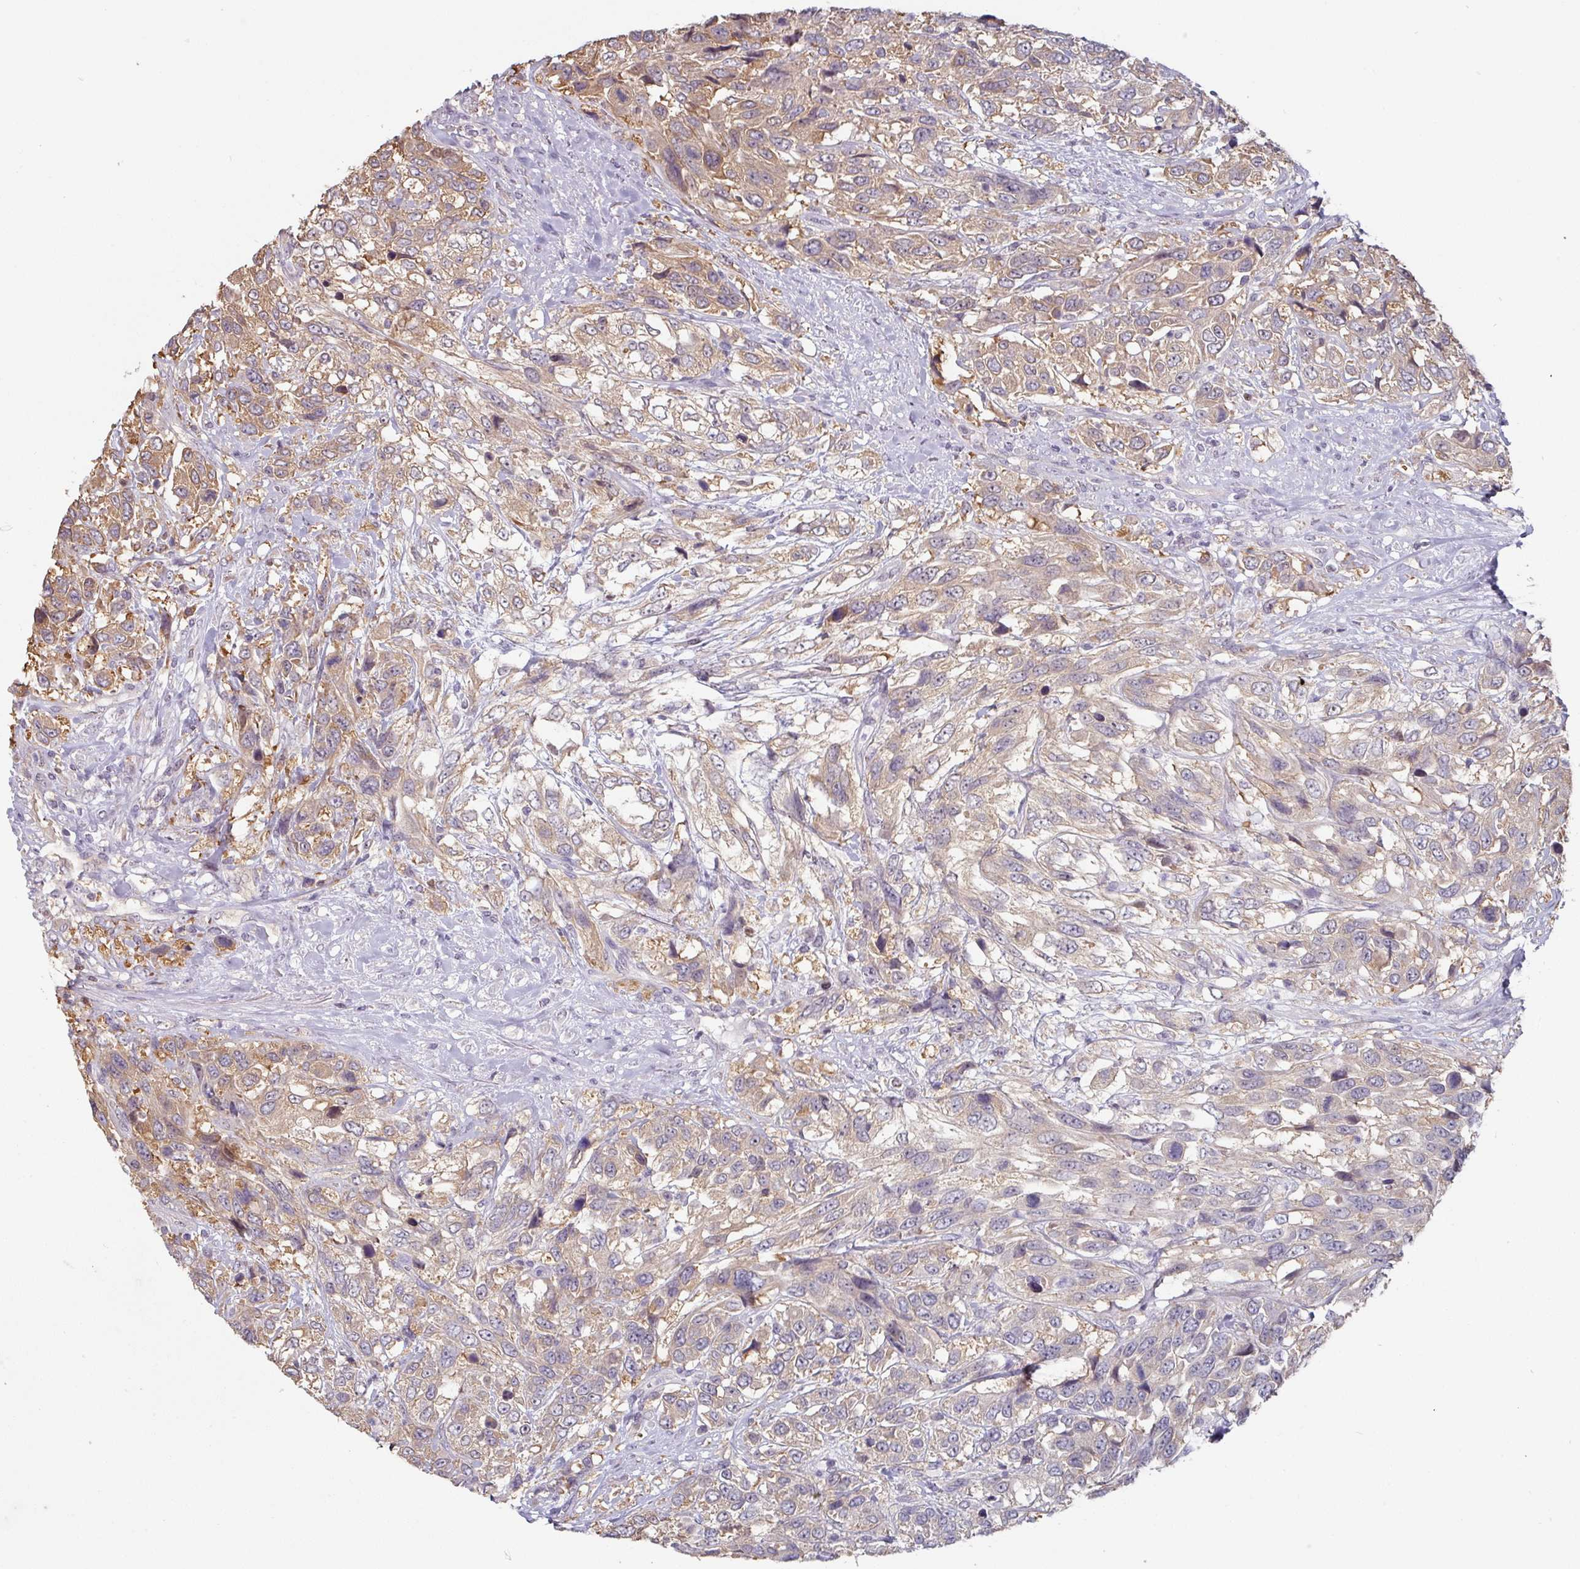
{"staining": {"intensity": "moderate", "quantity": ">75%", "location": "cytoplasmic/membranous"}, "tissue": "urothelial cancer", "cell_type": "Tumor cells", "image_type": "cancer", "snomed": [{"axis": "morphology", "description": "Urothelial carcinoma, High grade"}, {"axis": "topography", "description": "Urinary bladder"}], "caption": "A micrograph of urothelial carcinoma (high-grade) stained for a protein shows moderate cytoplasmic/membranous brown staining in tumor cells.", "gene": "ZBTB6", "patient": {"sex": "female", "age": 70}}